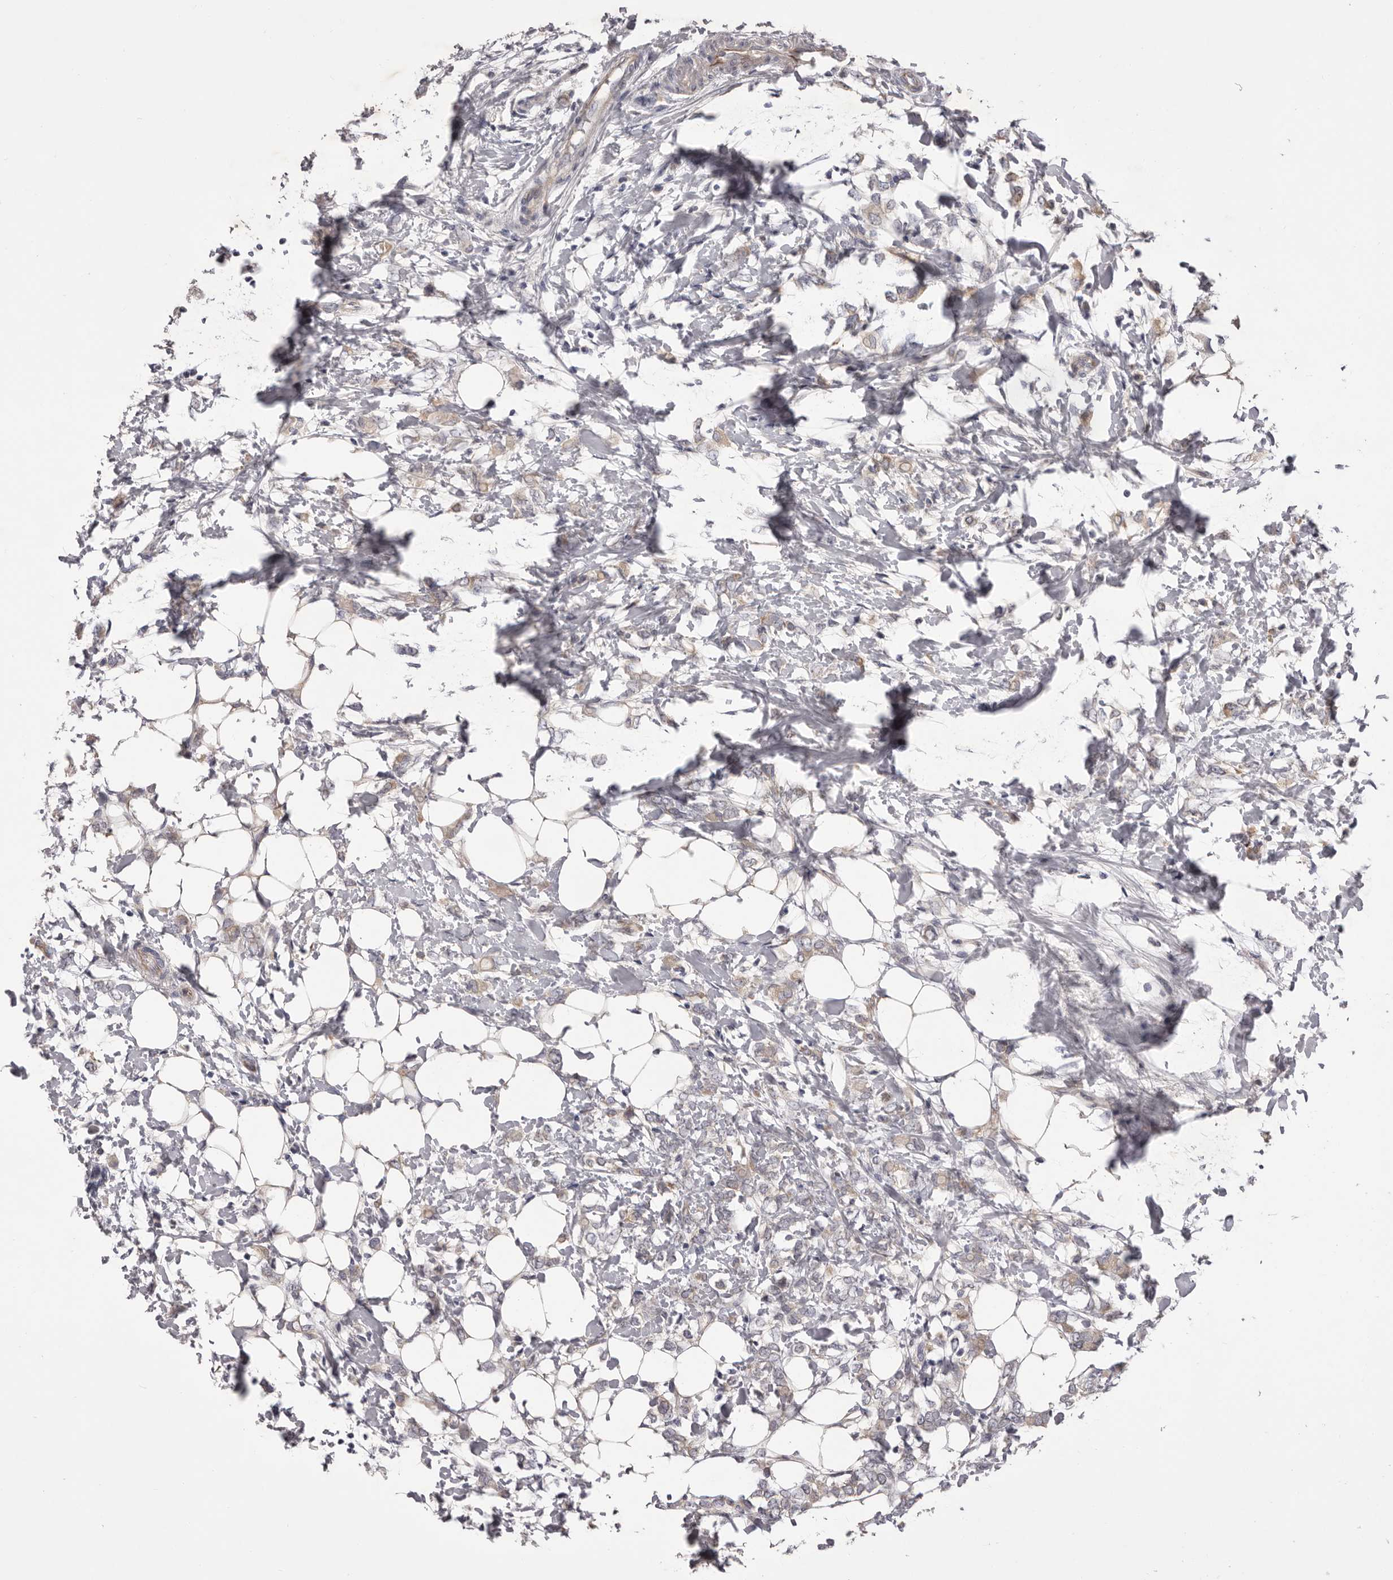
{"staining": {"intensity": "negative", "quantity": "none", "location": "none"}, "tissue": "breast cancer", "cell_type": "Tumor cells", "image_type": "cancer", "snomed": [{"axis": "morphology", "description": "Normal tissue, NOS"}, {"axis": "morphology", "description": "Lobular carcinoma"}, {"axis": "topography", "description": "Breast"}], "caption": "IHC histopathology image of human breast cancer stained for a protein (brown), which exhibits no expression in tumor cells.", "gene": "PNRC1", "patient": {"sex": "female", "age": 47}}